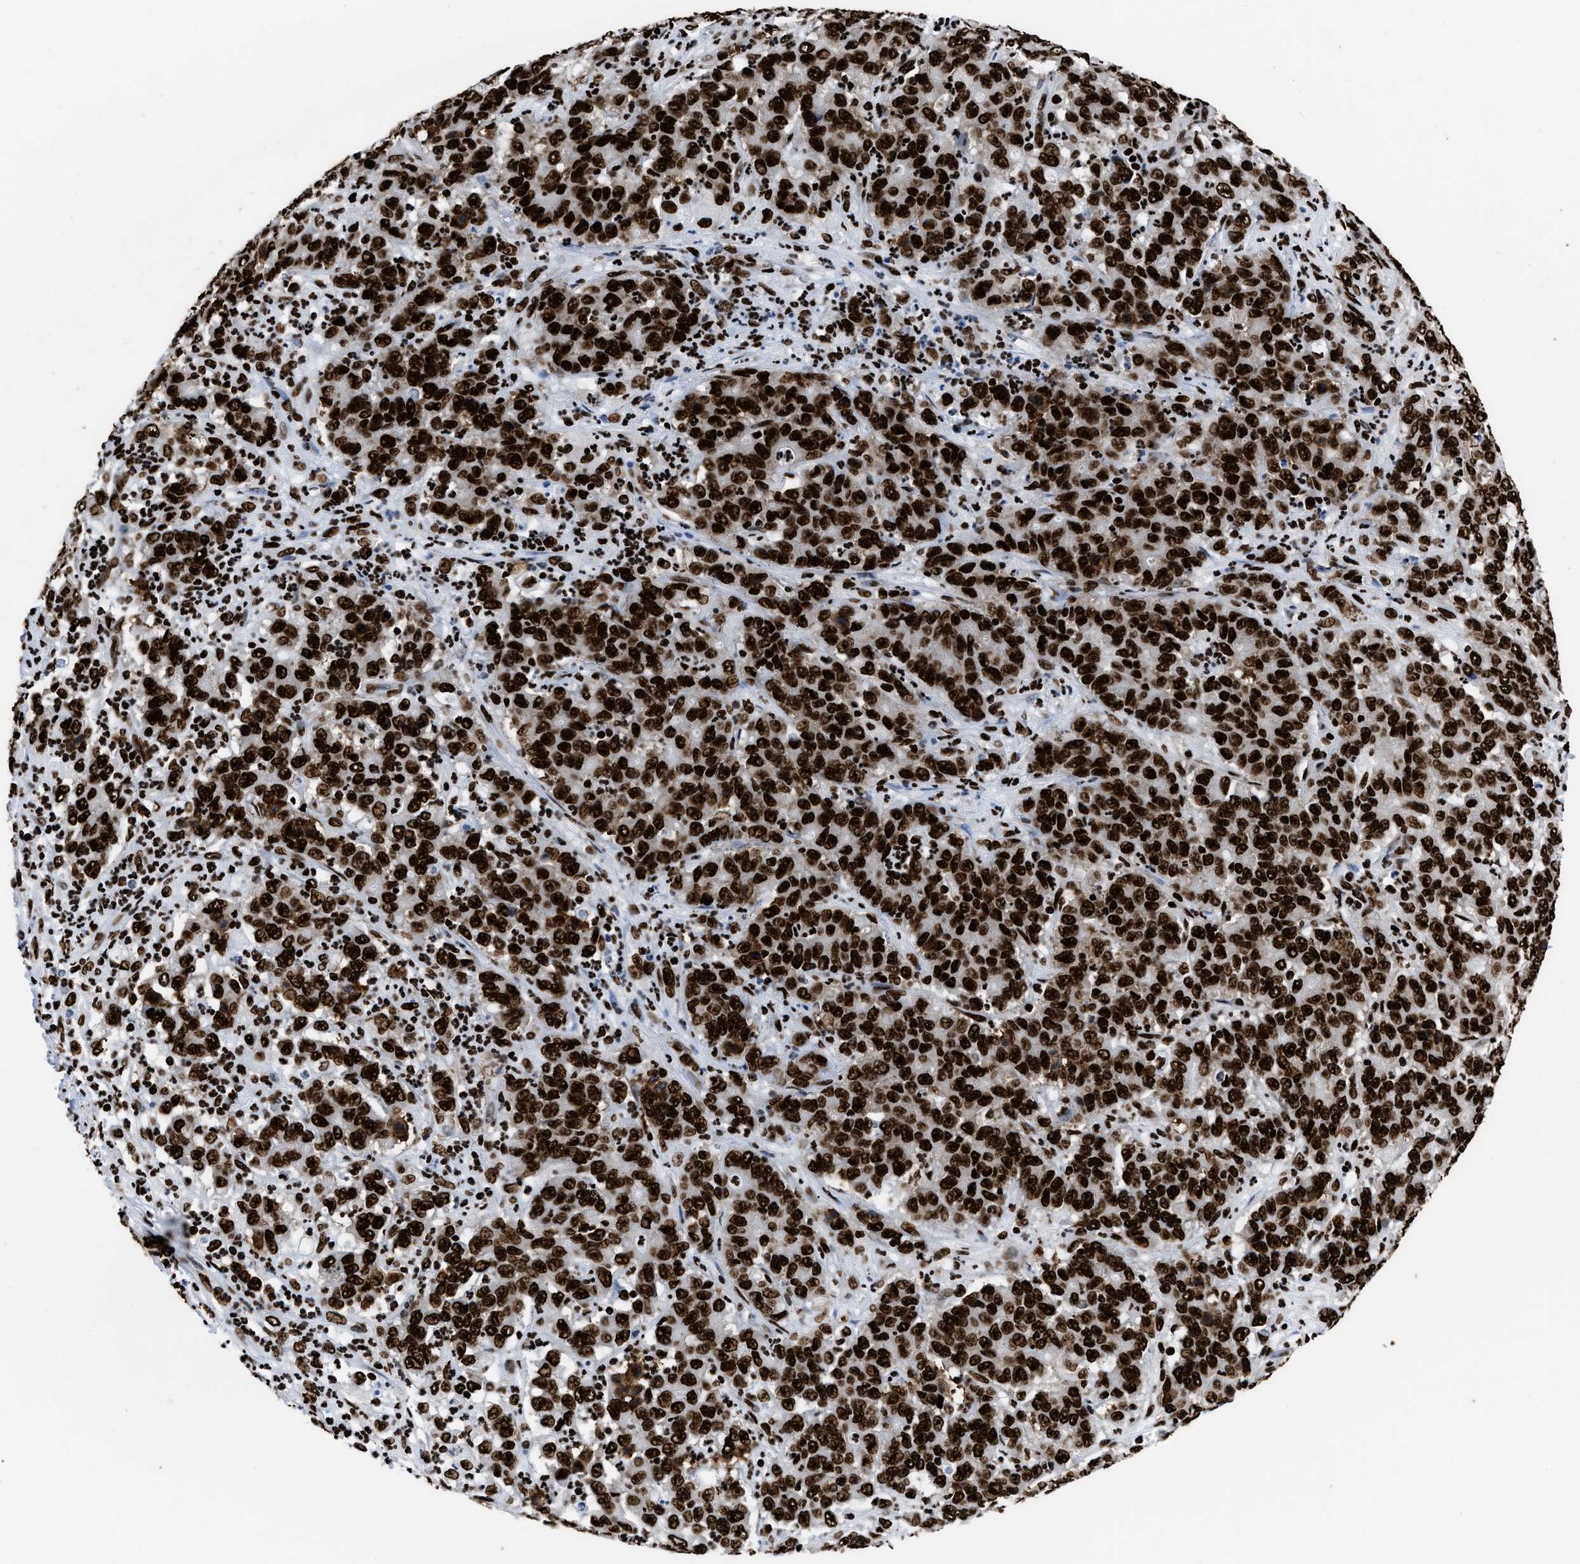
{"staining": {"intensity": "strong", "quantity": ">75%", "location": "nuclear"}, "tissue": "stomach cancer", "cell_type": "Tumor cells", "image_type": "cancer", "snomed": [{"axis": "morphology", "description": "Adenocarcinoma, NOS"}, {"axis": "topography", "description": "Stomach, lower"}], "caption": "Immunohistochemical staining of adenocarcinoma (stomach) displays high levels of strong nuclear protein expression in approximately >75% of tumor cells.", "gene": "HNRNPM", "patient": {"sex": "female", "age": 71}}